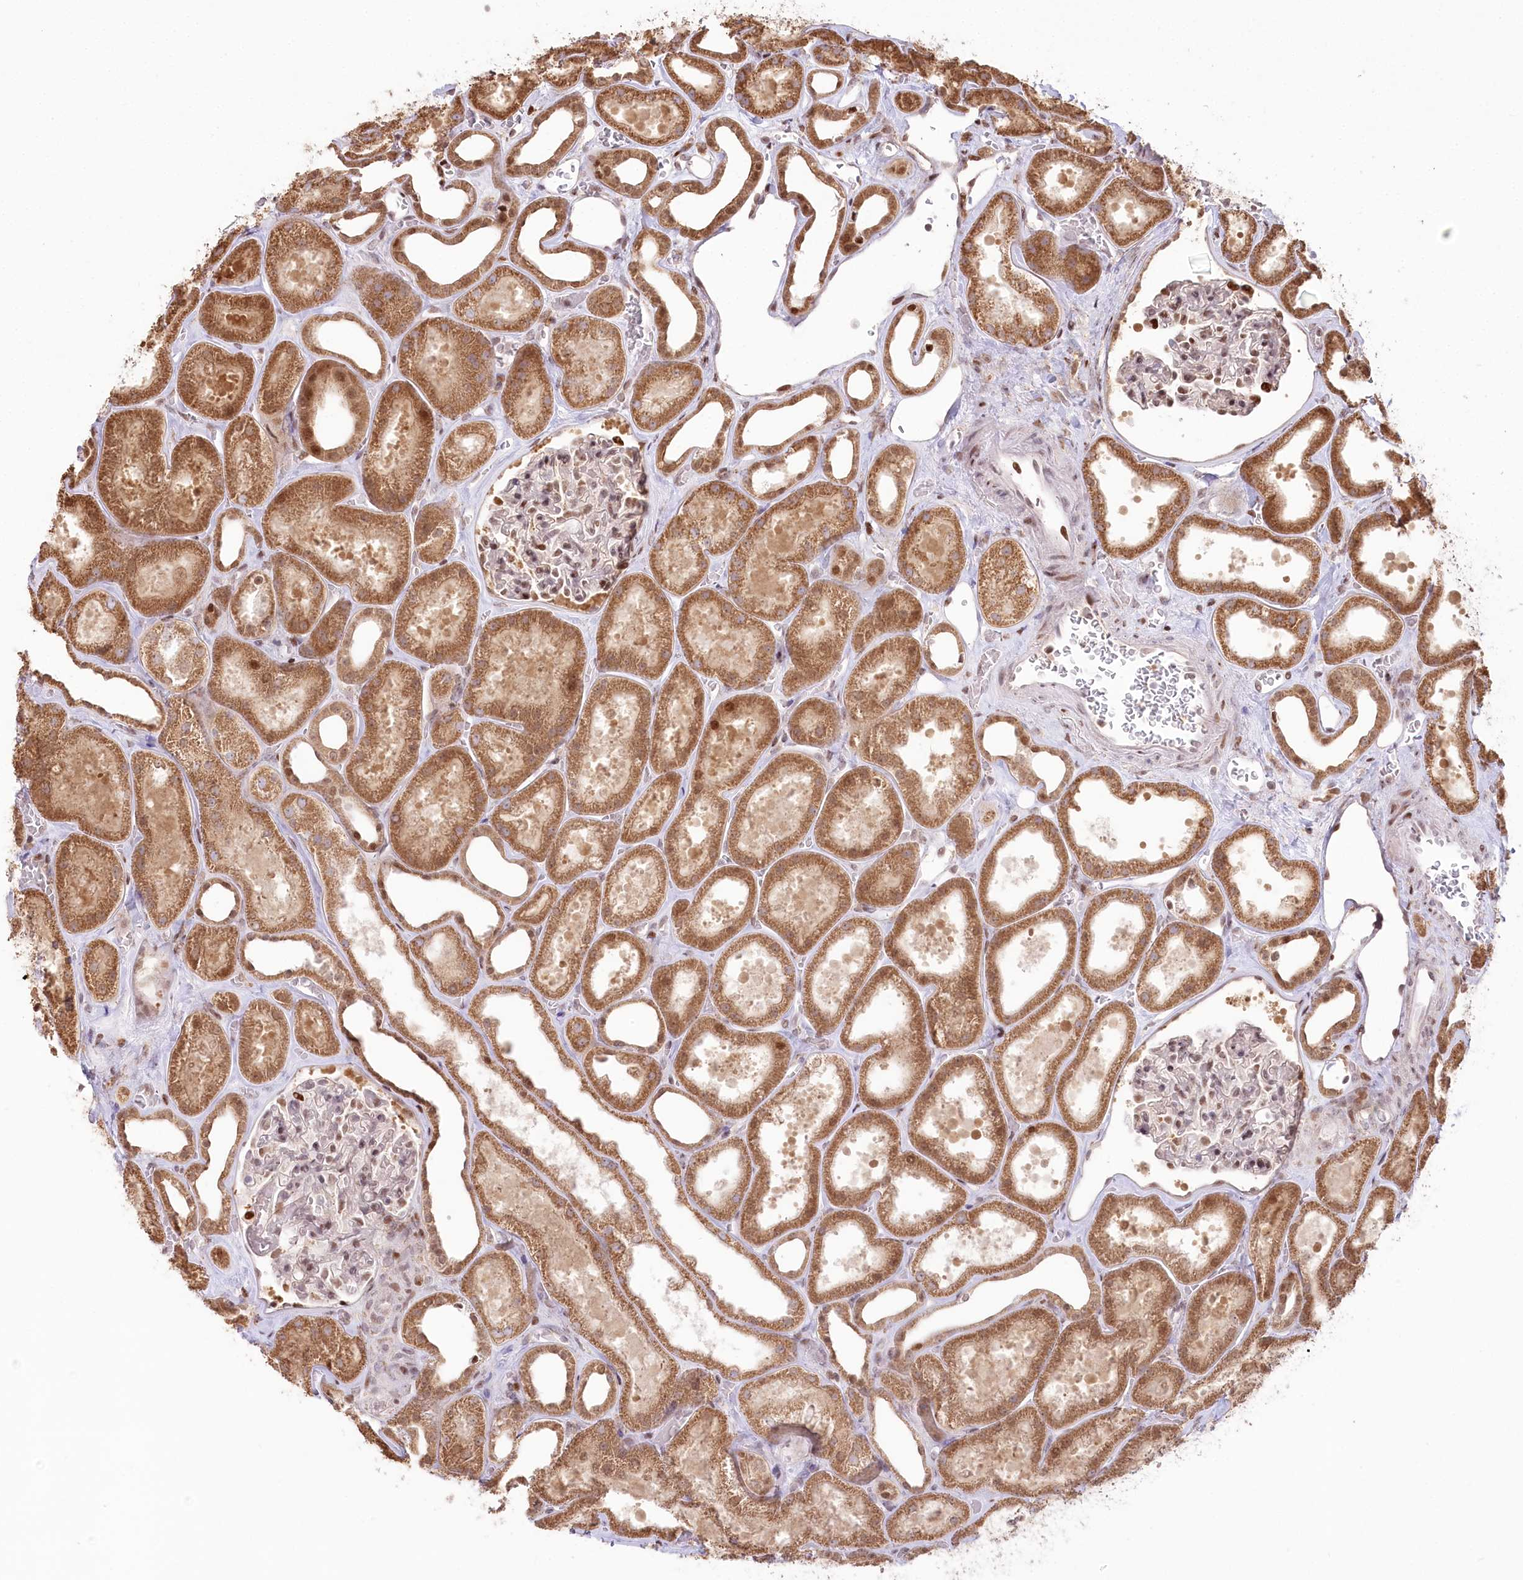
{"staining": {"intensity": "moderate", "quantity": "25%-75%", "location": "nuclear"}, "tissue": "kidney", "cell_type": "Cells in glomeruli", "image_type": "normal", "snomed": [{"axis": "morphology", "description": "Normal tissue, NOS"}, {"axis": "morphology", "description": "Adenocarcinoma, NOS"}, {"axis": "topography", "description": "Kidney"}], "caption": "Brown immunohistochemical staining in unremarkable human kidney reveals moderate nuclear staining in approximately 25%-75% of cells in glomeruli. (DAB IHC with brightfield microscopy, high magnification).", "gene": "PYURF", "patient": {"sex": "female", "age": 68}}